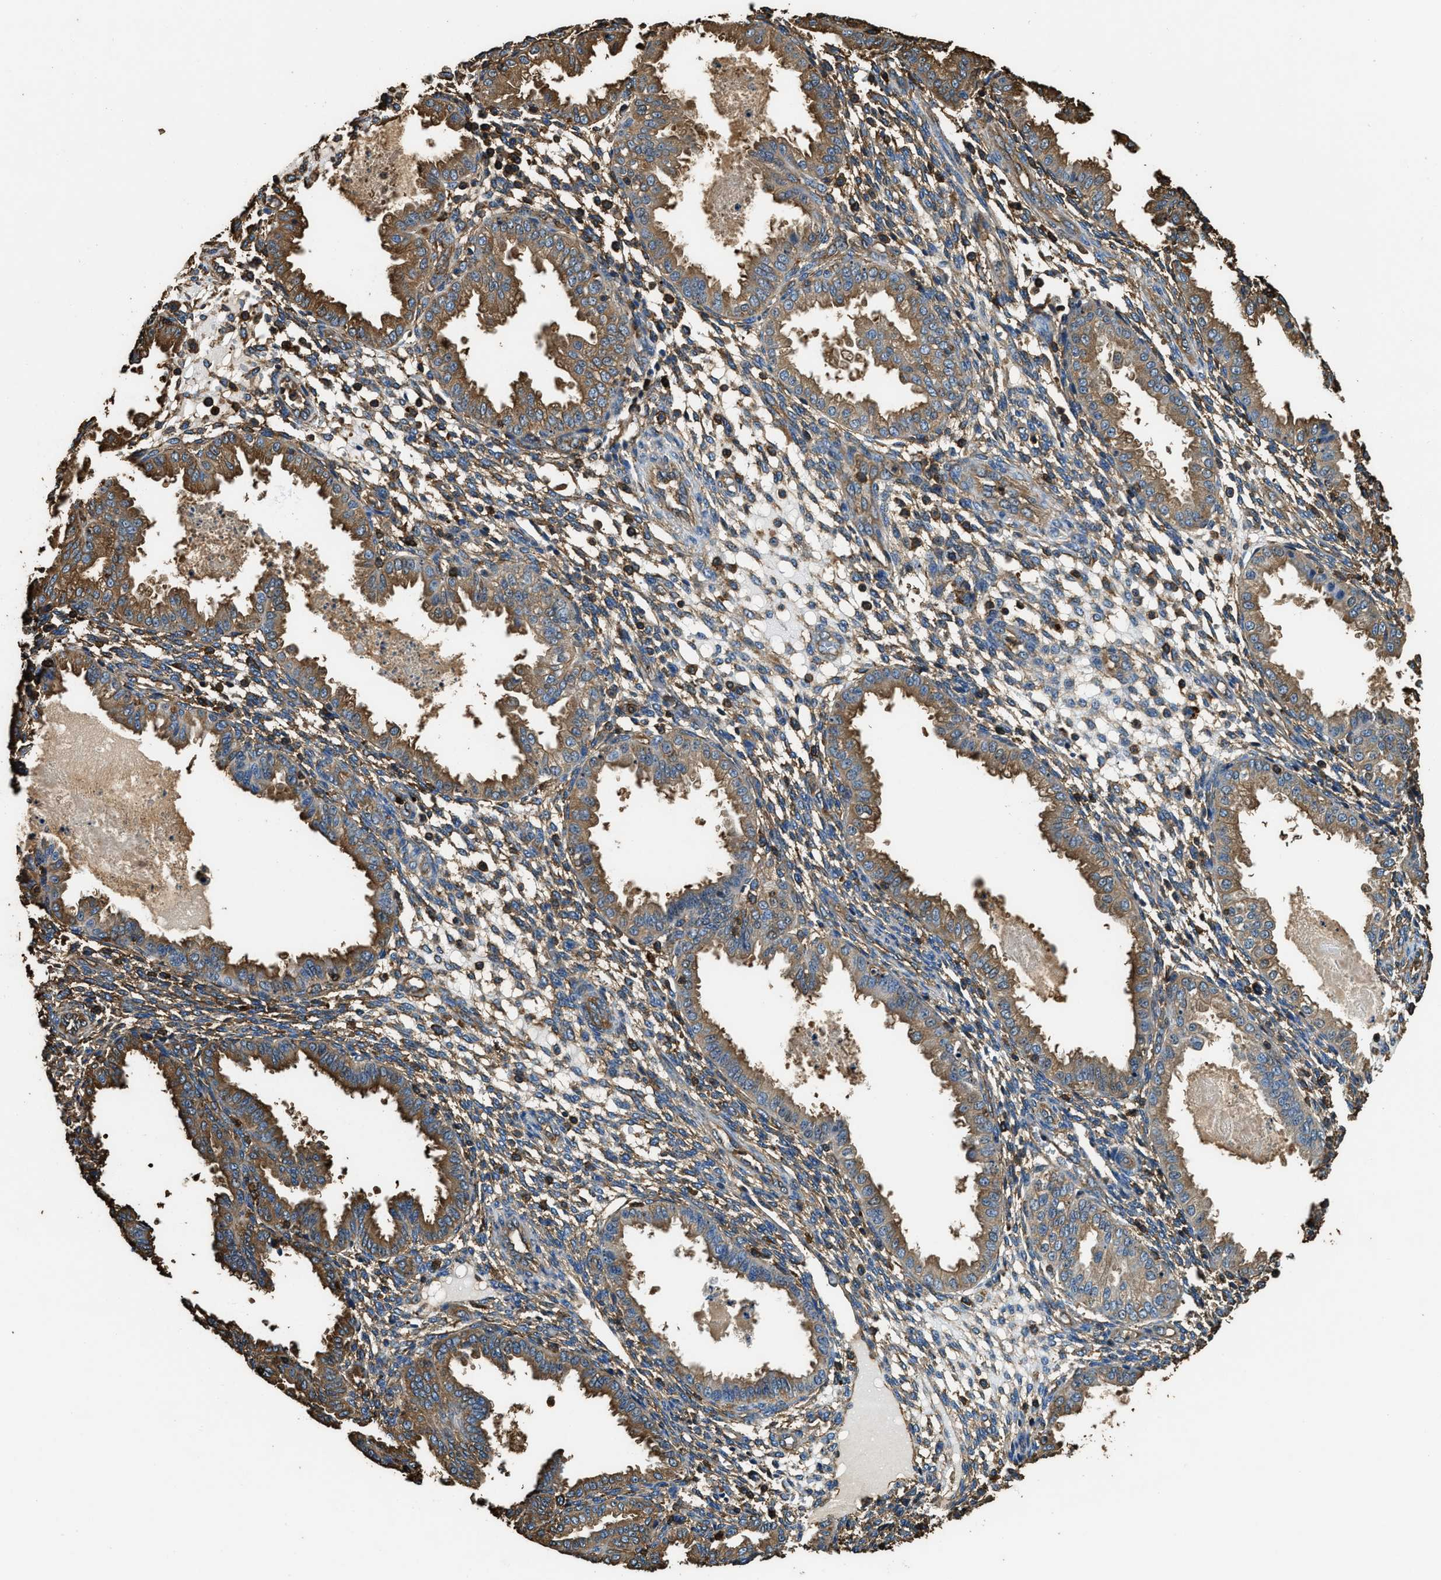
{"staining": {"intensity": "moderate", "quantity": ">75%", "location": "cytoplasmic/membranous"}, "tissue": "endometrium", "cell_type": "Cells in endometrial stroma", "image_type": "normal", "snomed": [{"axis": "morphology", "description": "Normal tissue, NOS"}, {"axis": "topography", "description": "Endometrium"}], "caption": "Immunohistochemical staining of unremarkable endometrium reveals >75% levels of moderate cytoplasmic/membranous protein staining in approximately >75% of cells in endometrial stroma.", "gene": "ACCS", "patient": {"sex": "female", "age": 33}}